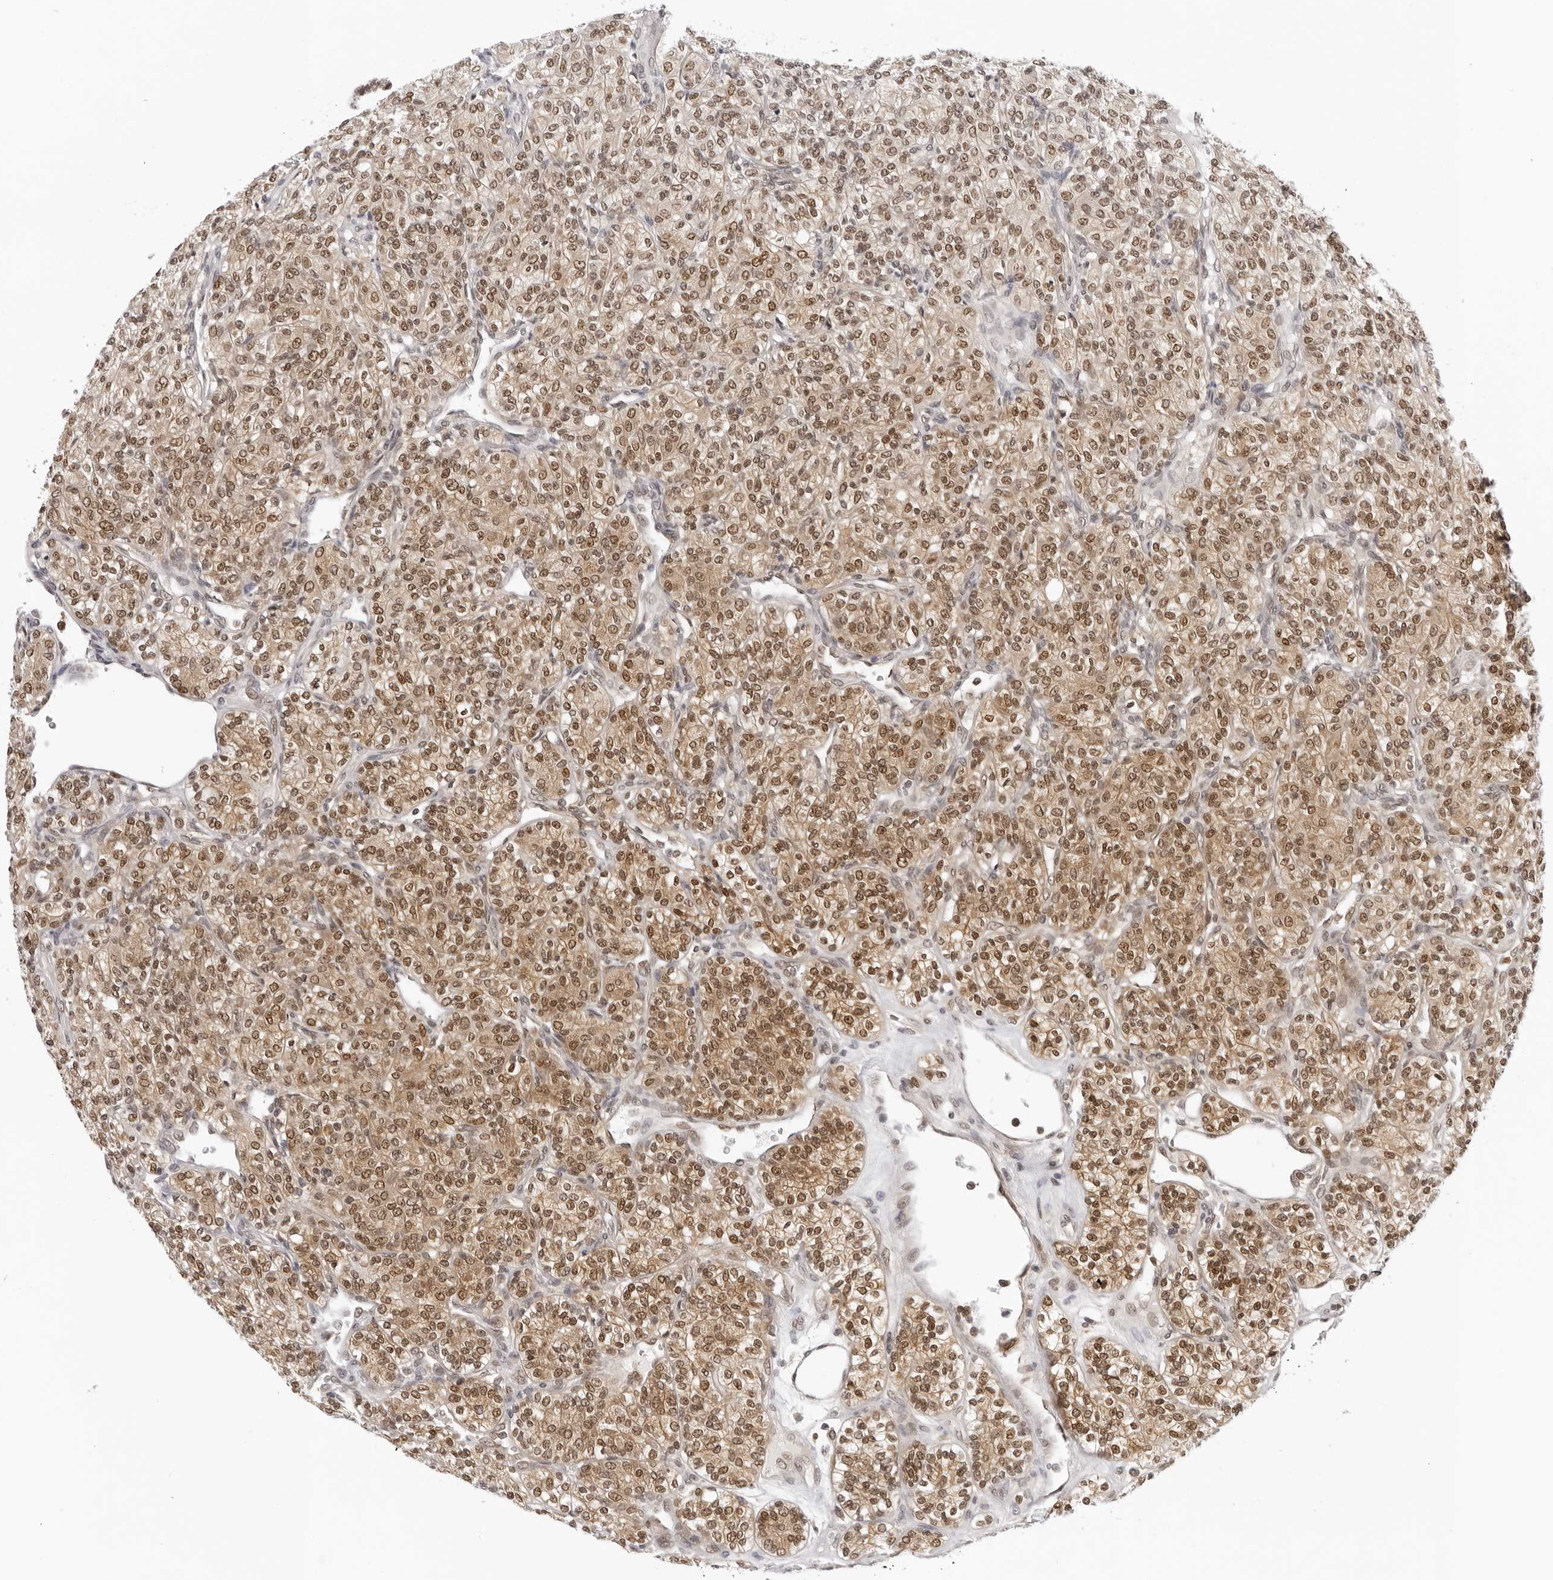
{"staining": {"intensity": "moderate", "quantity": ">75%", "location": "cytoplasmic/membranous,nuclear"}, "tissue": "renal cancer", "cell_type": "Tumor cells", "image_type": "cancer", "snomed": [{"axis": "morphology", "description": "Adenocarcinoma, NOS"}, {"axis": "topography", "description": "Kidney"}], "caption": "Immunohistochemical staining of renal cancer displays moderate cytoplasmic/membranous and nuclear protein staining in approximately >75% of tumor cells.", "gene": "WDR77", "patient": {"sex": "male", "age": 77}}